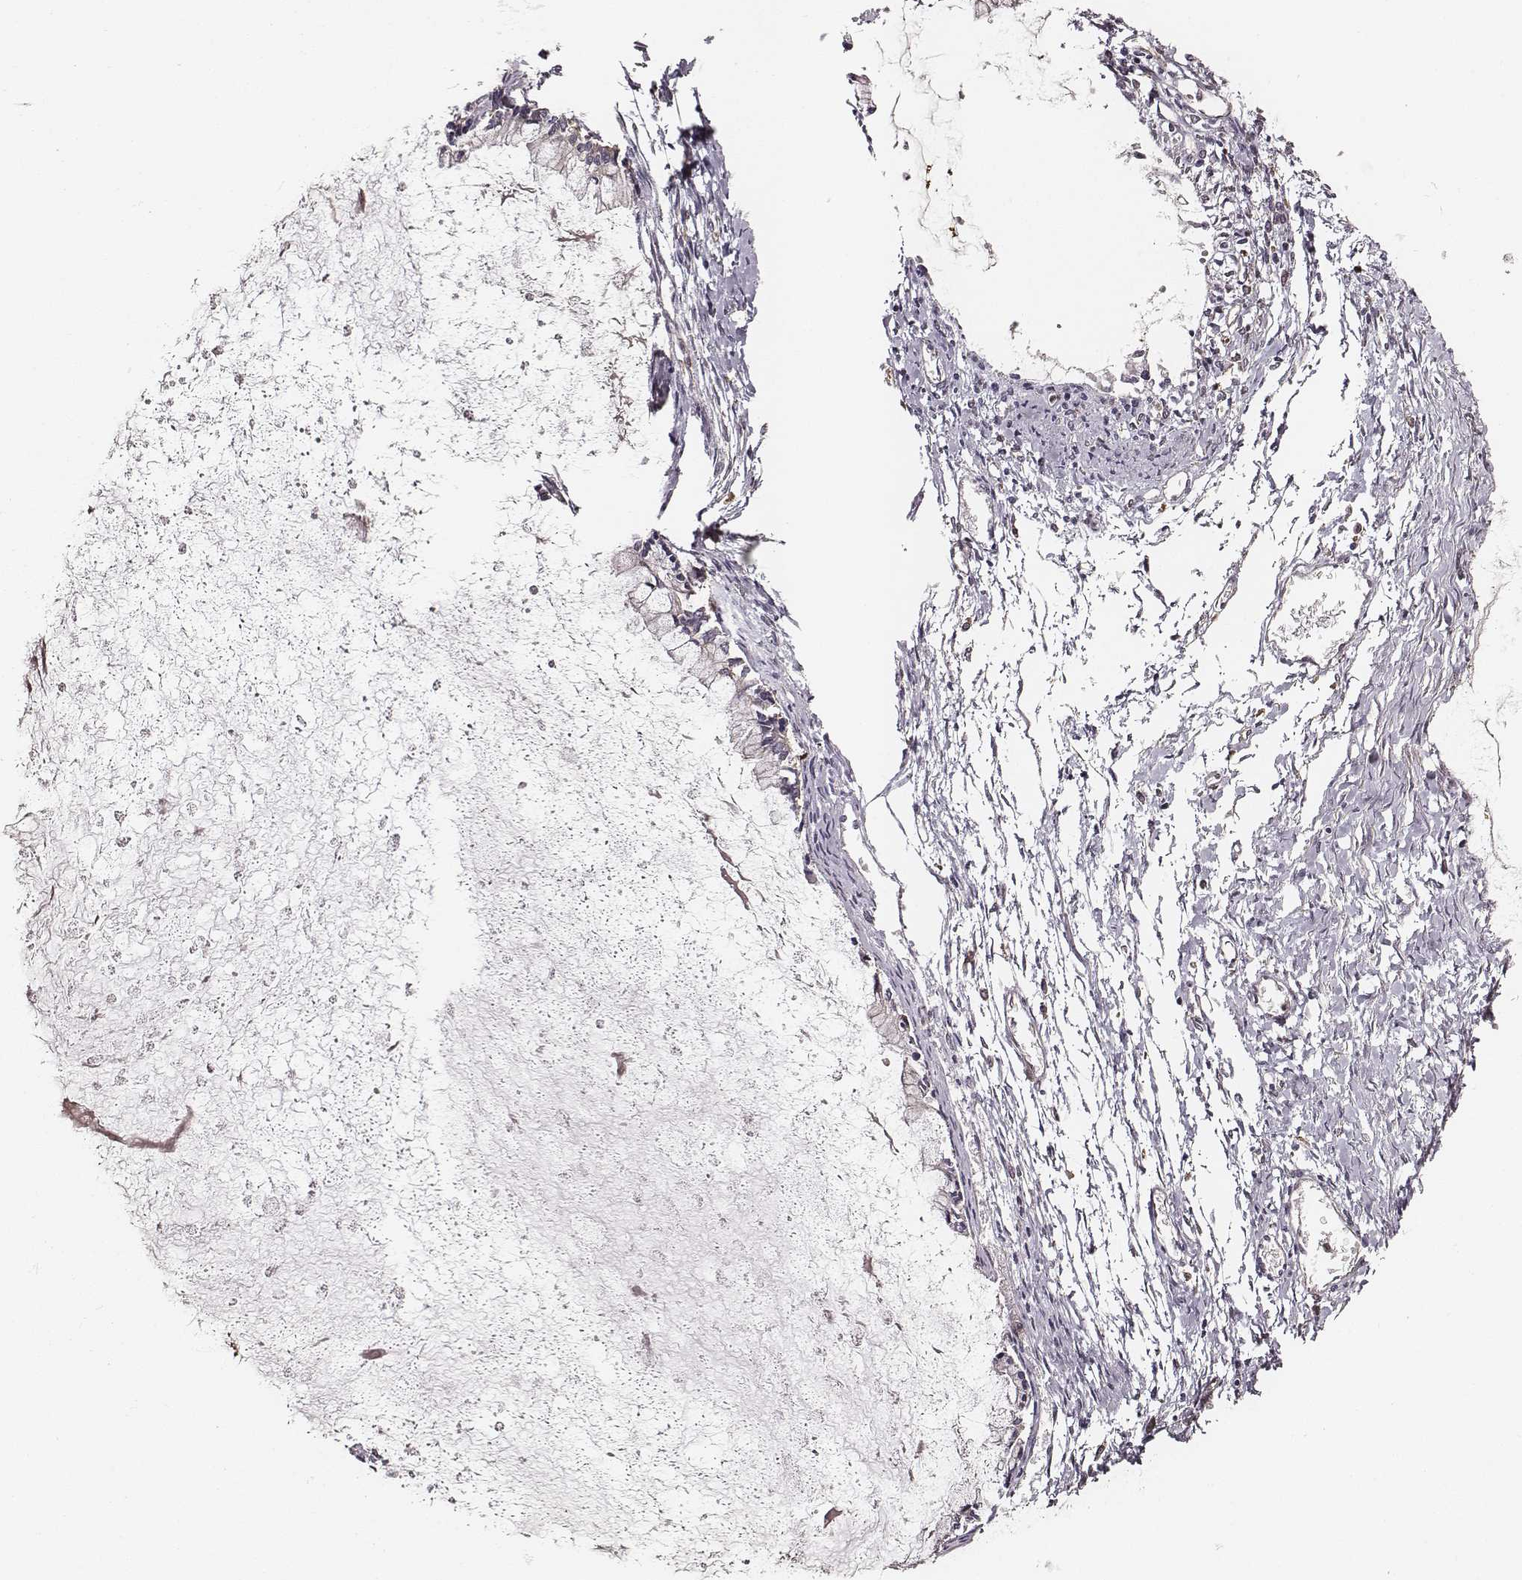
{"staining": {"intensity": "negative", "quantity": "none", "location": "none"}, "tissue": "ovarian cancer", "cell_type": "Tumor cells", "image_type": "cancer", "snomed": [{"axis": "morphology", "description": "Cystadenocarcinoma, mucinous, NOS"}, {"axis": "topography", "description": "Ovary"}], "caption": "Immunohistochemistry micrograph of neoplastic tissue: ovarian cancer (mucinous cystadenocarcinoma) stained with DAB (3,3'-diaminobenzidine) demonstrates no significant protein expression in tumor cells. The staining was performed using DAB to visualize the protein expression in brown, while the nuclei were stained in blue with hematoxylin (Magnification: 20x).", "gene": "VPS26A", "patient": {"sex": "female", "age": 67}}